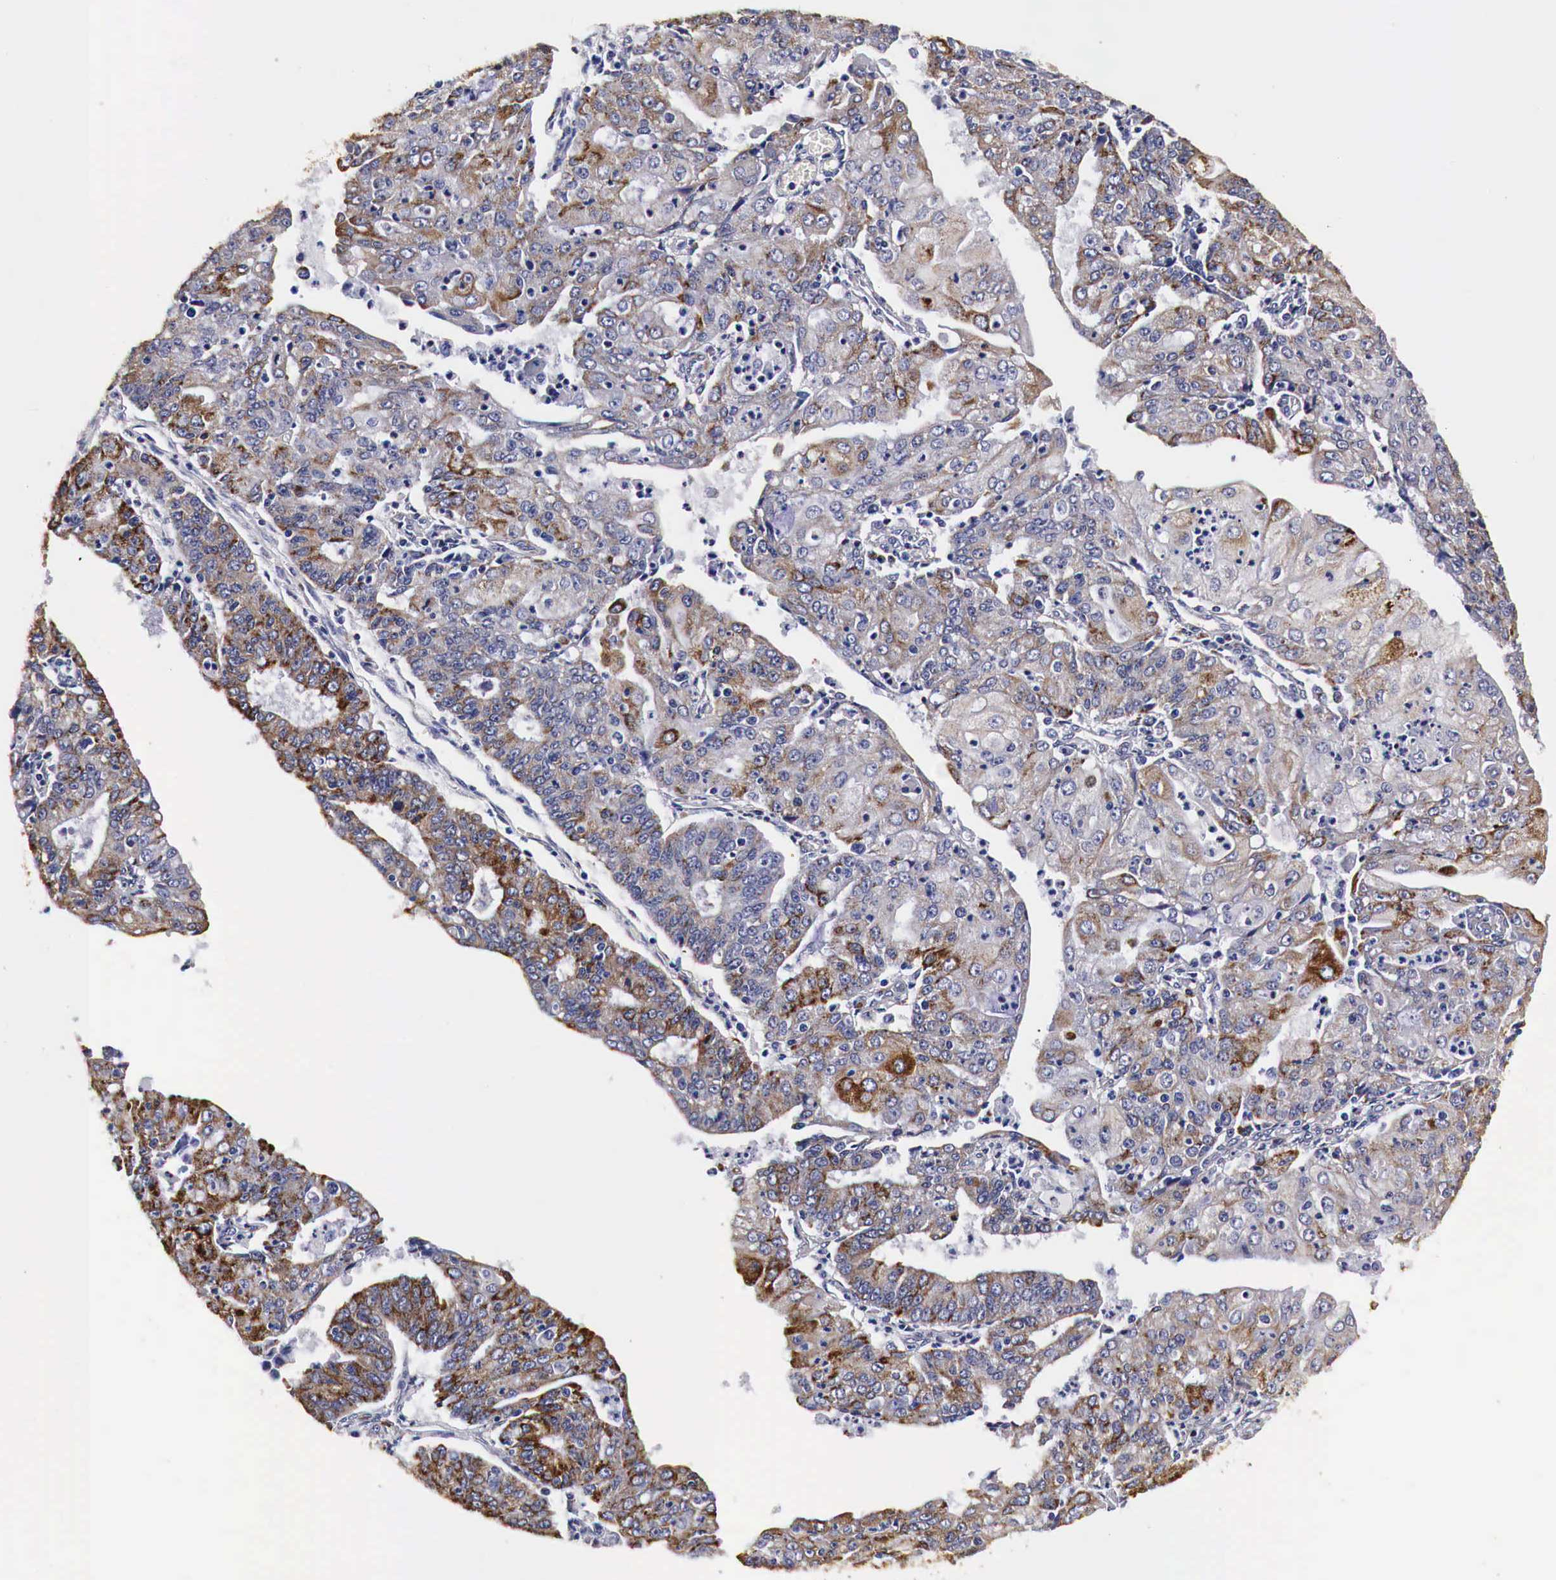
{"staining": {"intensity": "moderate", "quantity": ">75%", "location": "cytoplasmic/membranous"}, "tissue": "endometrial cancer", "cell_type": "Tumor cells", "image_type": "cancer", "snomed": [{"axis": "morphology", "description": "Adenocarcinoma, NOS"}, {"axis": "topography", "description": "Endometrium"}], "caption": "Endometrial cancer stained for a protein reveals moderate cytoplasmic/membranous positivity in tumor cells.", "gene": "CKAP4", "patient": {"sex": "female", "age": 56}}